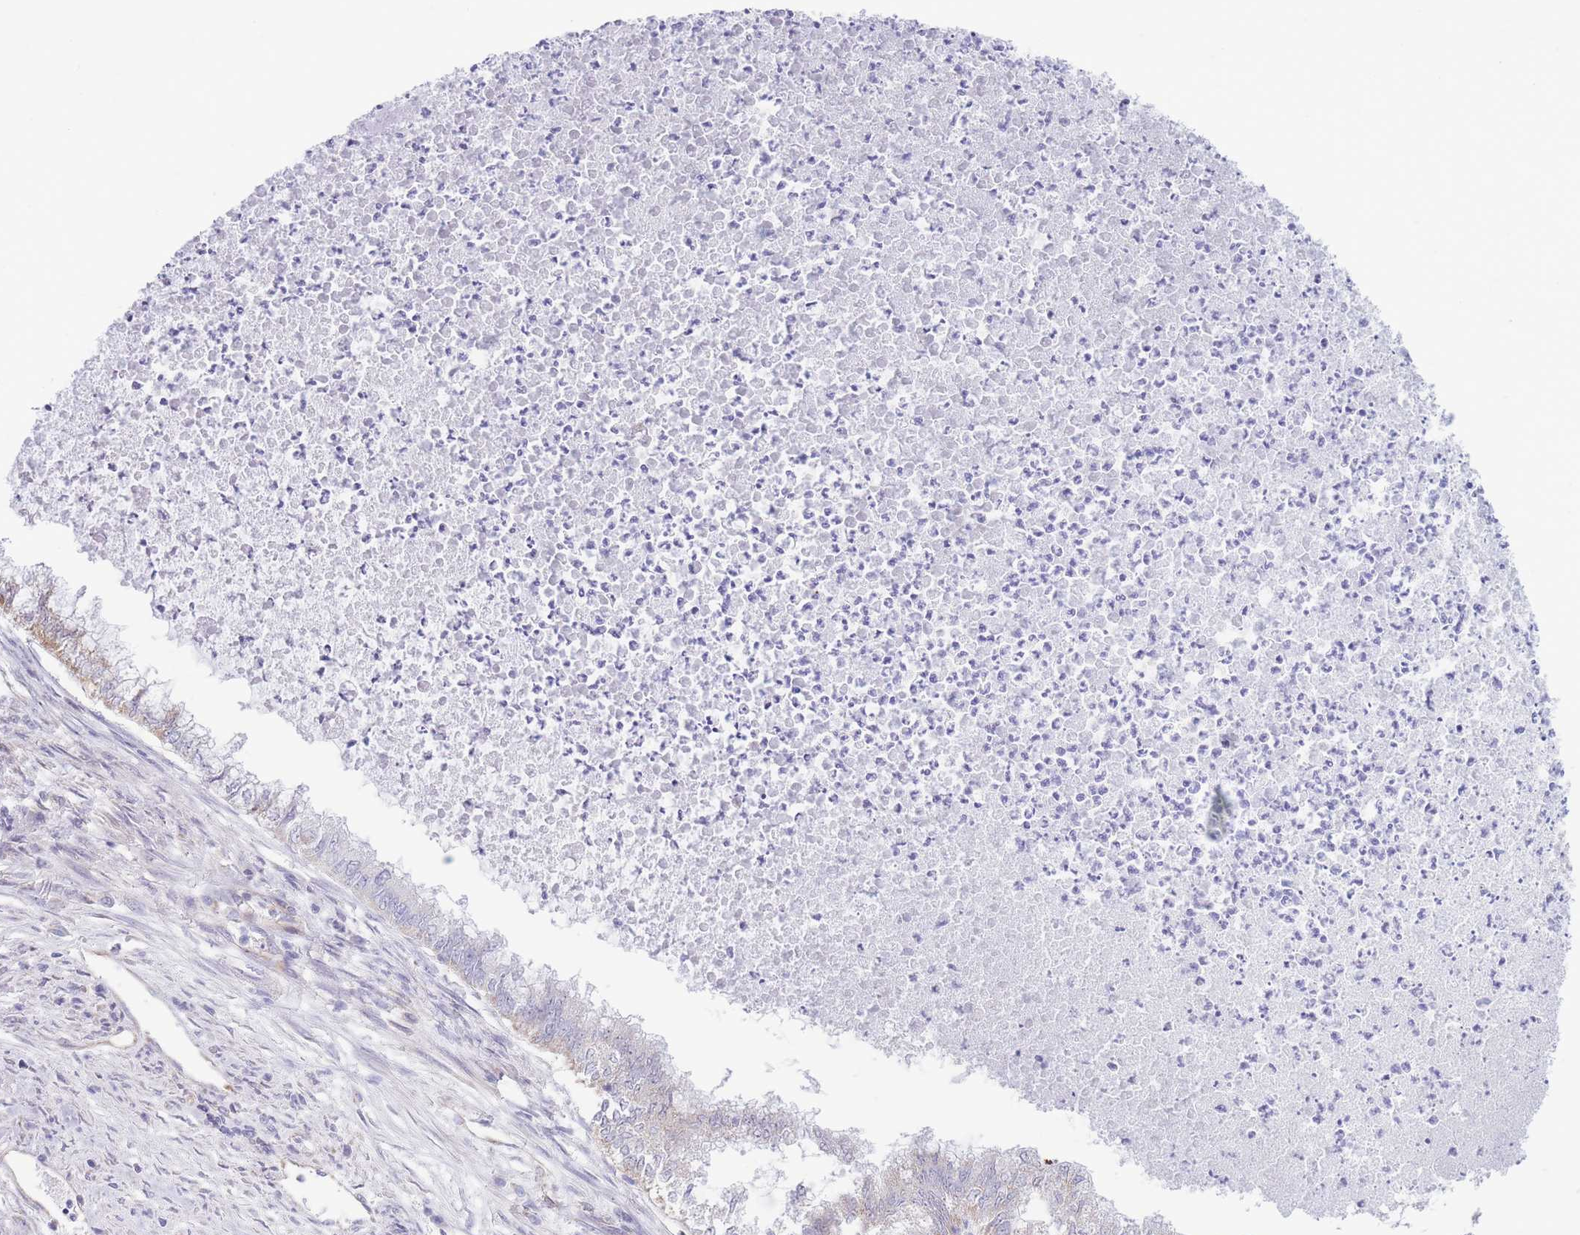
{"staining": {"intensity": "weak", "quantity": "25%-75%", "location": "cytoplasmic/membranous"}, "tissue": "endometrial cancer", "cell_type": "Tumor cells", "image_type": "cancer", "snomed": [{"axis": "morphology", "description": "Adenocarcinoma, NOS"}, {"axis": "topography", "description": "Endometrium"}], "caption": "Protein staining shows weak cytoplasmic/membranous staining in approximately 25%-75% of tumor cells in endometrial cancer (adenocarcinoma). Immunohistochemistry stains the protein in brown and the nuclei are stained blue.", "gene": "MRPS31", "patient": {"sex": "female", "age": 79}}